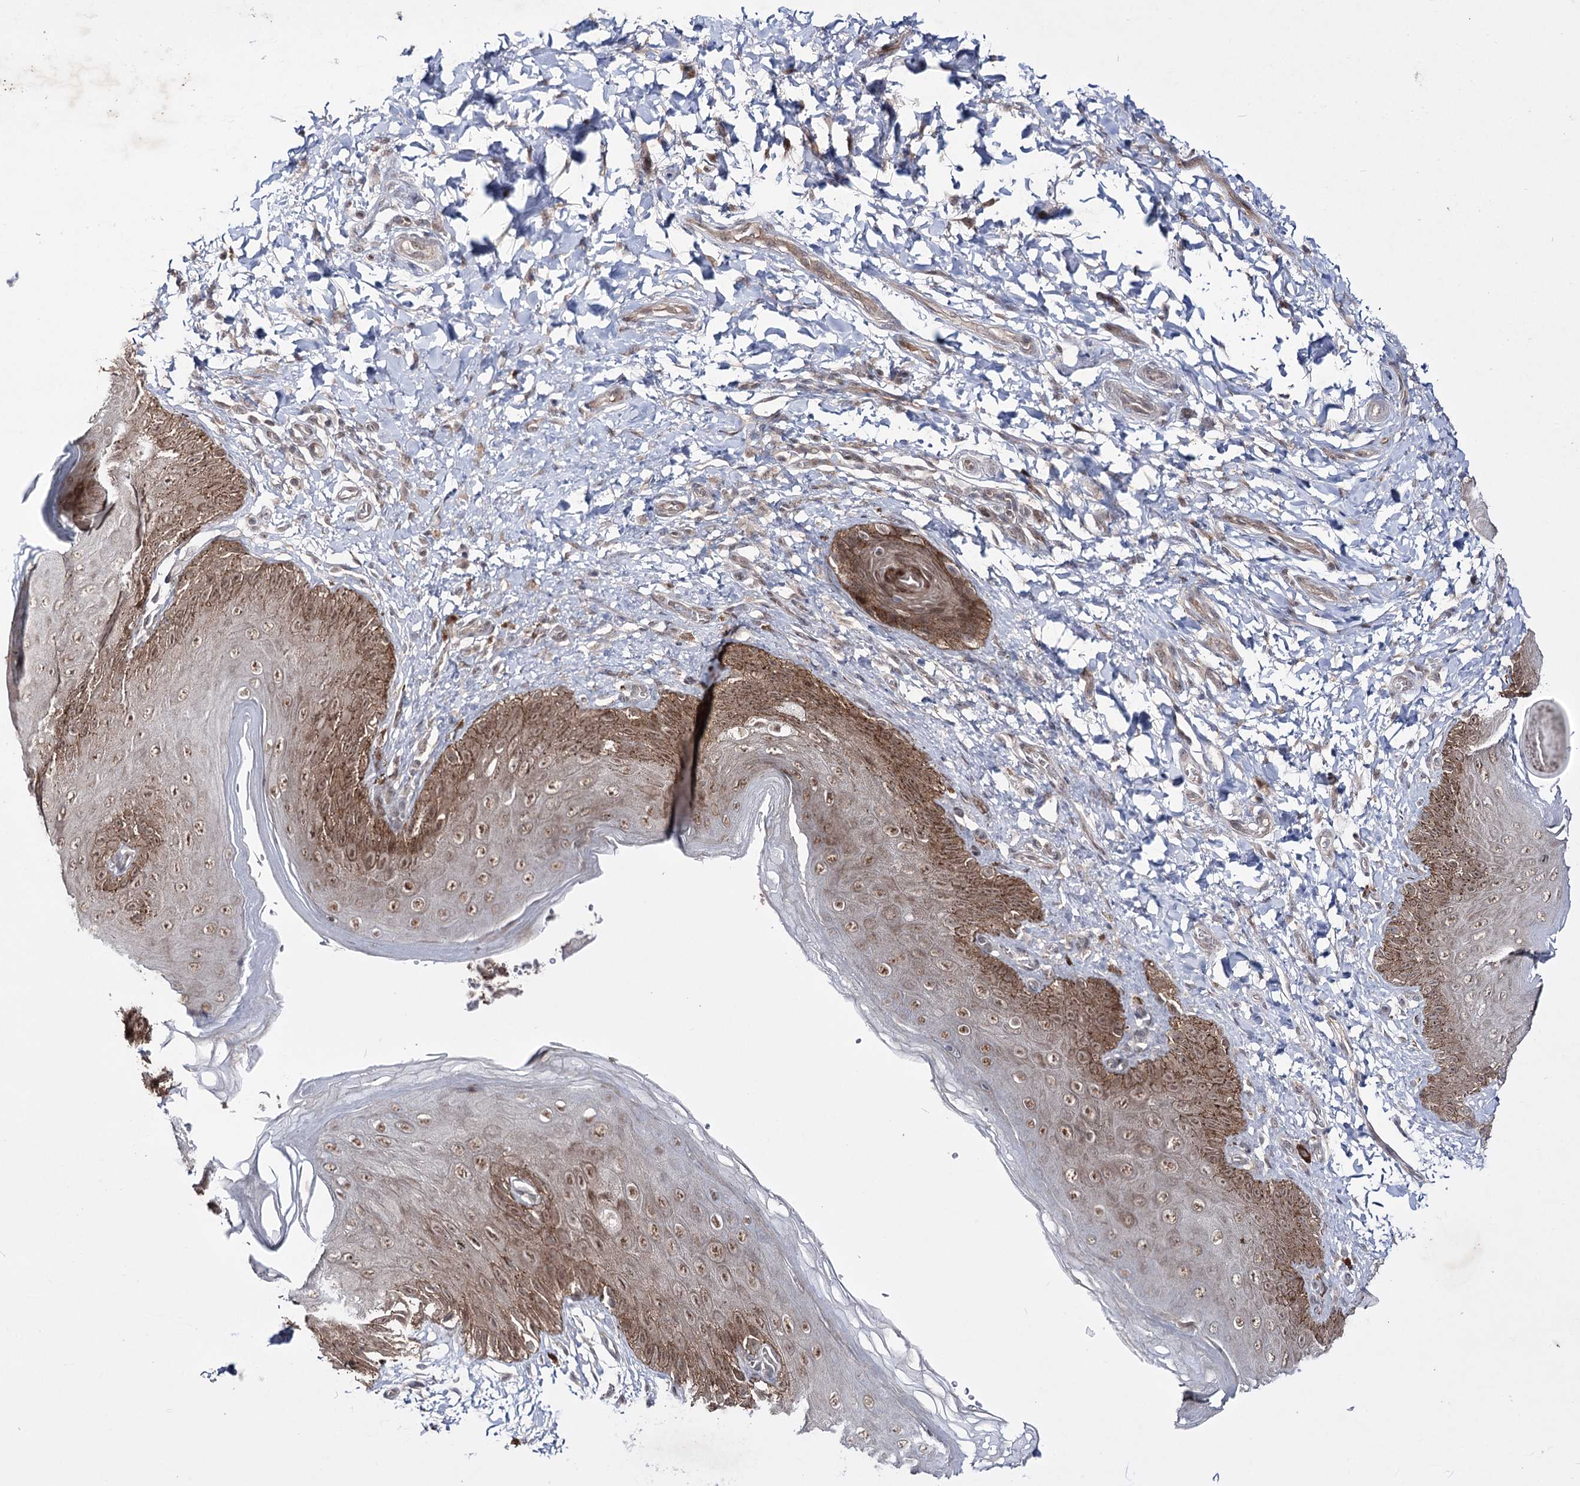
{"staining": {"intensity": "moderate", "quantity": ">75%", "location": "cytoplasmic/membranous,nuclear"}, "tissue": "skin", "cell_type": "Epidermal cells", "image_type": "normal", "snomed": [{"axis": "morphology", "description": "Normal tissue, NOS"}, {"axis": "topography", "description": "Anal"}], "caption": "A brown stain labels moderate cytoplasmic/membranous,nuclear positivity of a protein in epidermal cells of unremarkable human skin. The protein of interest is shown in brown color, while the nuclei are stained blue.", "gene": "HOXC11", "patient": {"sex": "male", "age": 44}}